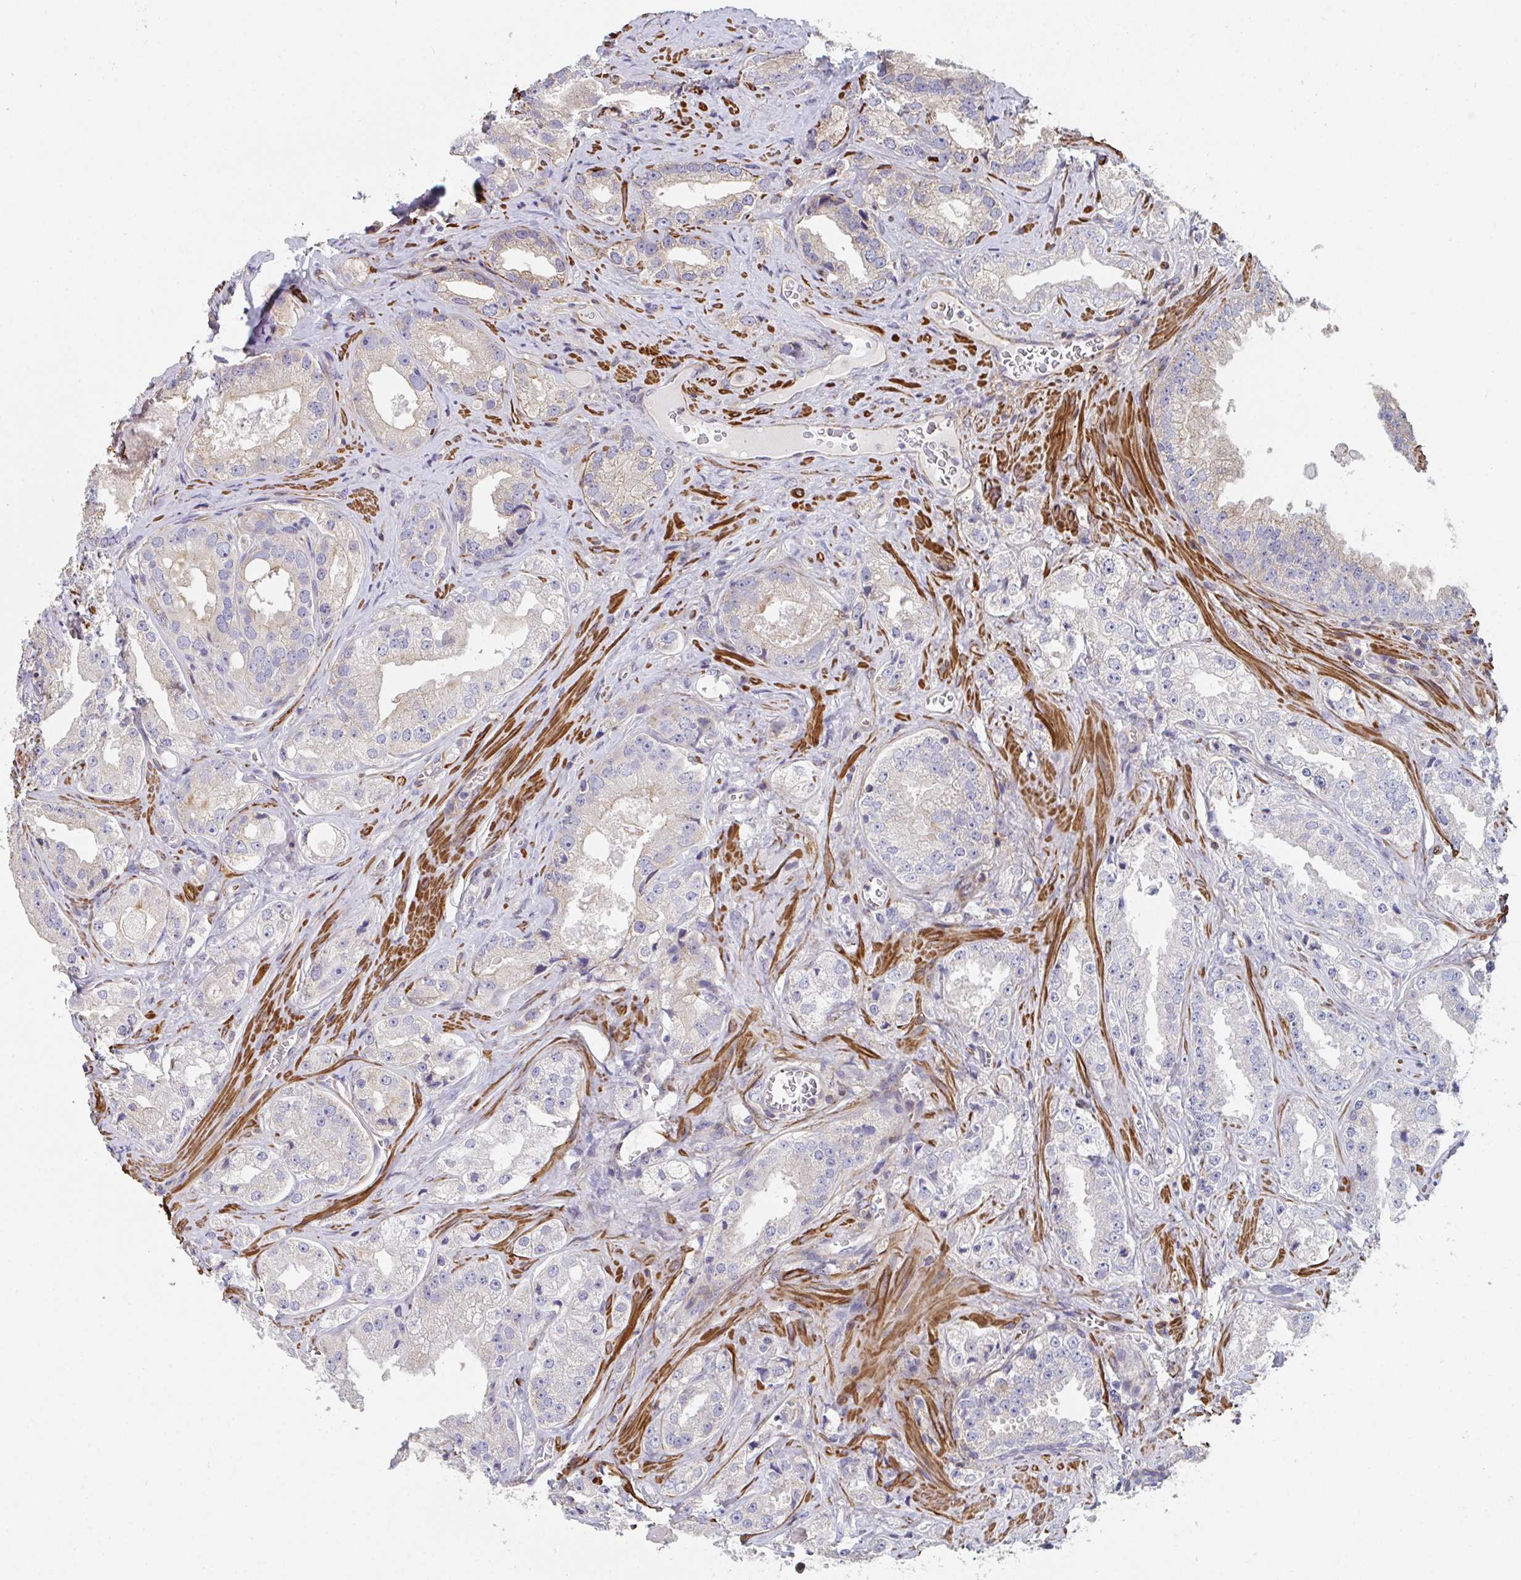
{"staining": {"intensity": "negative", "quantity": "none", "location": "none"}, "tissue": "prostate cancer", "cell_type": "Tumor cells", "image_type": "cancer", "snomed": [{"axis": "morphology", "description": "Adenocarcinoma, High grade"}, {"axis": "topography", "description": "Prostate"}], "caption": "A high-resolution photomicrograph shows immunohistochemistry (IHC) staining of prostate adenocarcinoma (high-grade), which demonstrates no significant expression in tumor cells.", "gene": "FZD2", "patient": {"sex": "male", "age": 67}}